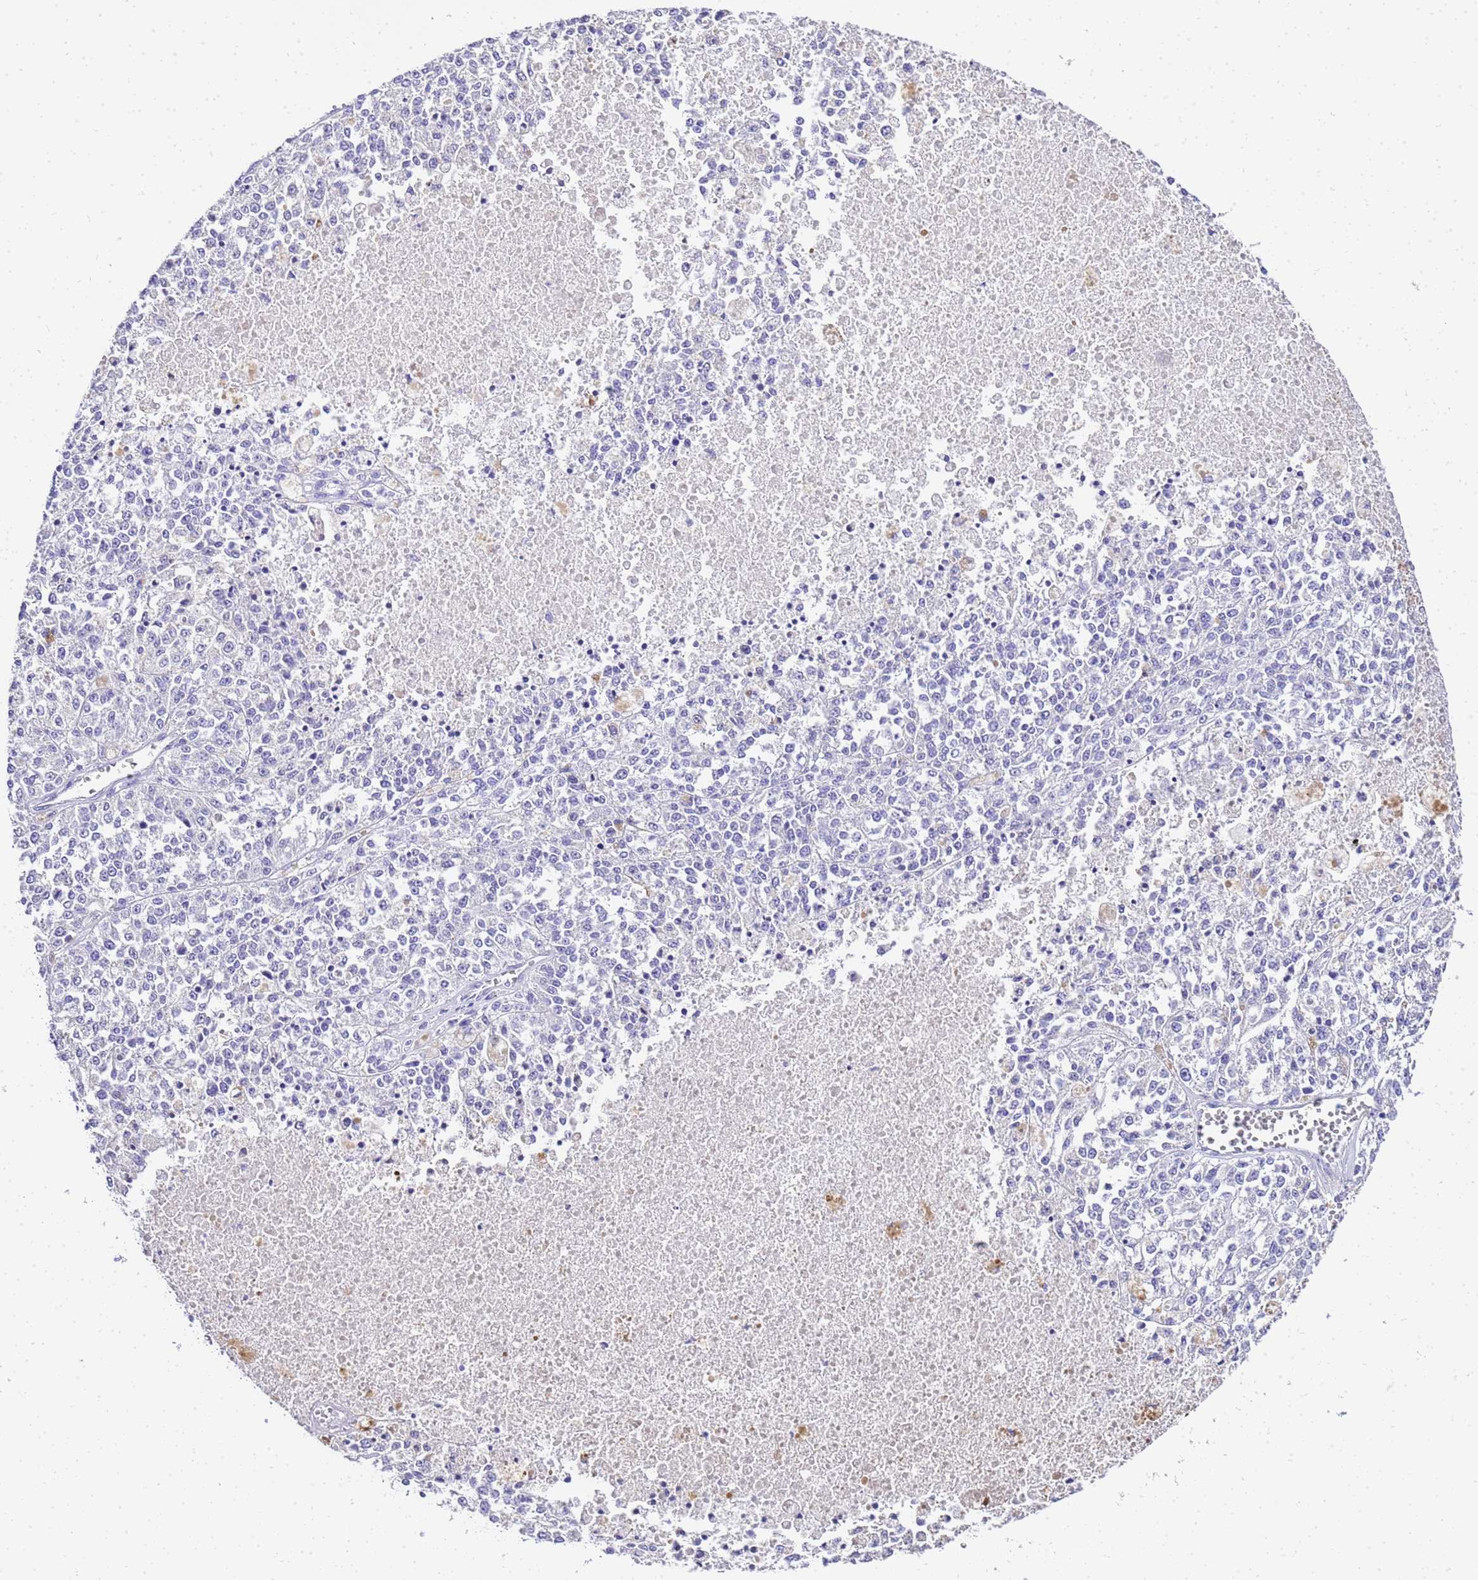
{"staining": {"intensity": "negative", "quantity": "none", "location": "none"}, "tissue": "melanoma", "cell_type": "Tumor cells", "image_type": "cancer", "snomed": [{"axis": "morphology", "description": "Malignant melanoma, NOS"}, {"axis": "topography", "description": "Skin"}], "caption": "Image shows no protein expression in tumor cells of melanoma tissue. The staining was performed using DAB (3,3'-diaminobenzidine) to visualize the protein expression in brown, while the nuclei were stained in blue with hematoxylin (Magnification: 20x).", "gene": "HSPB6", "patient": {"sex": "female", "age": 64}}